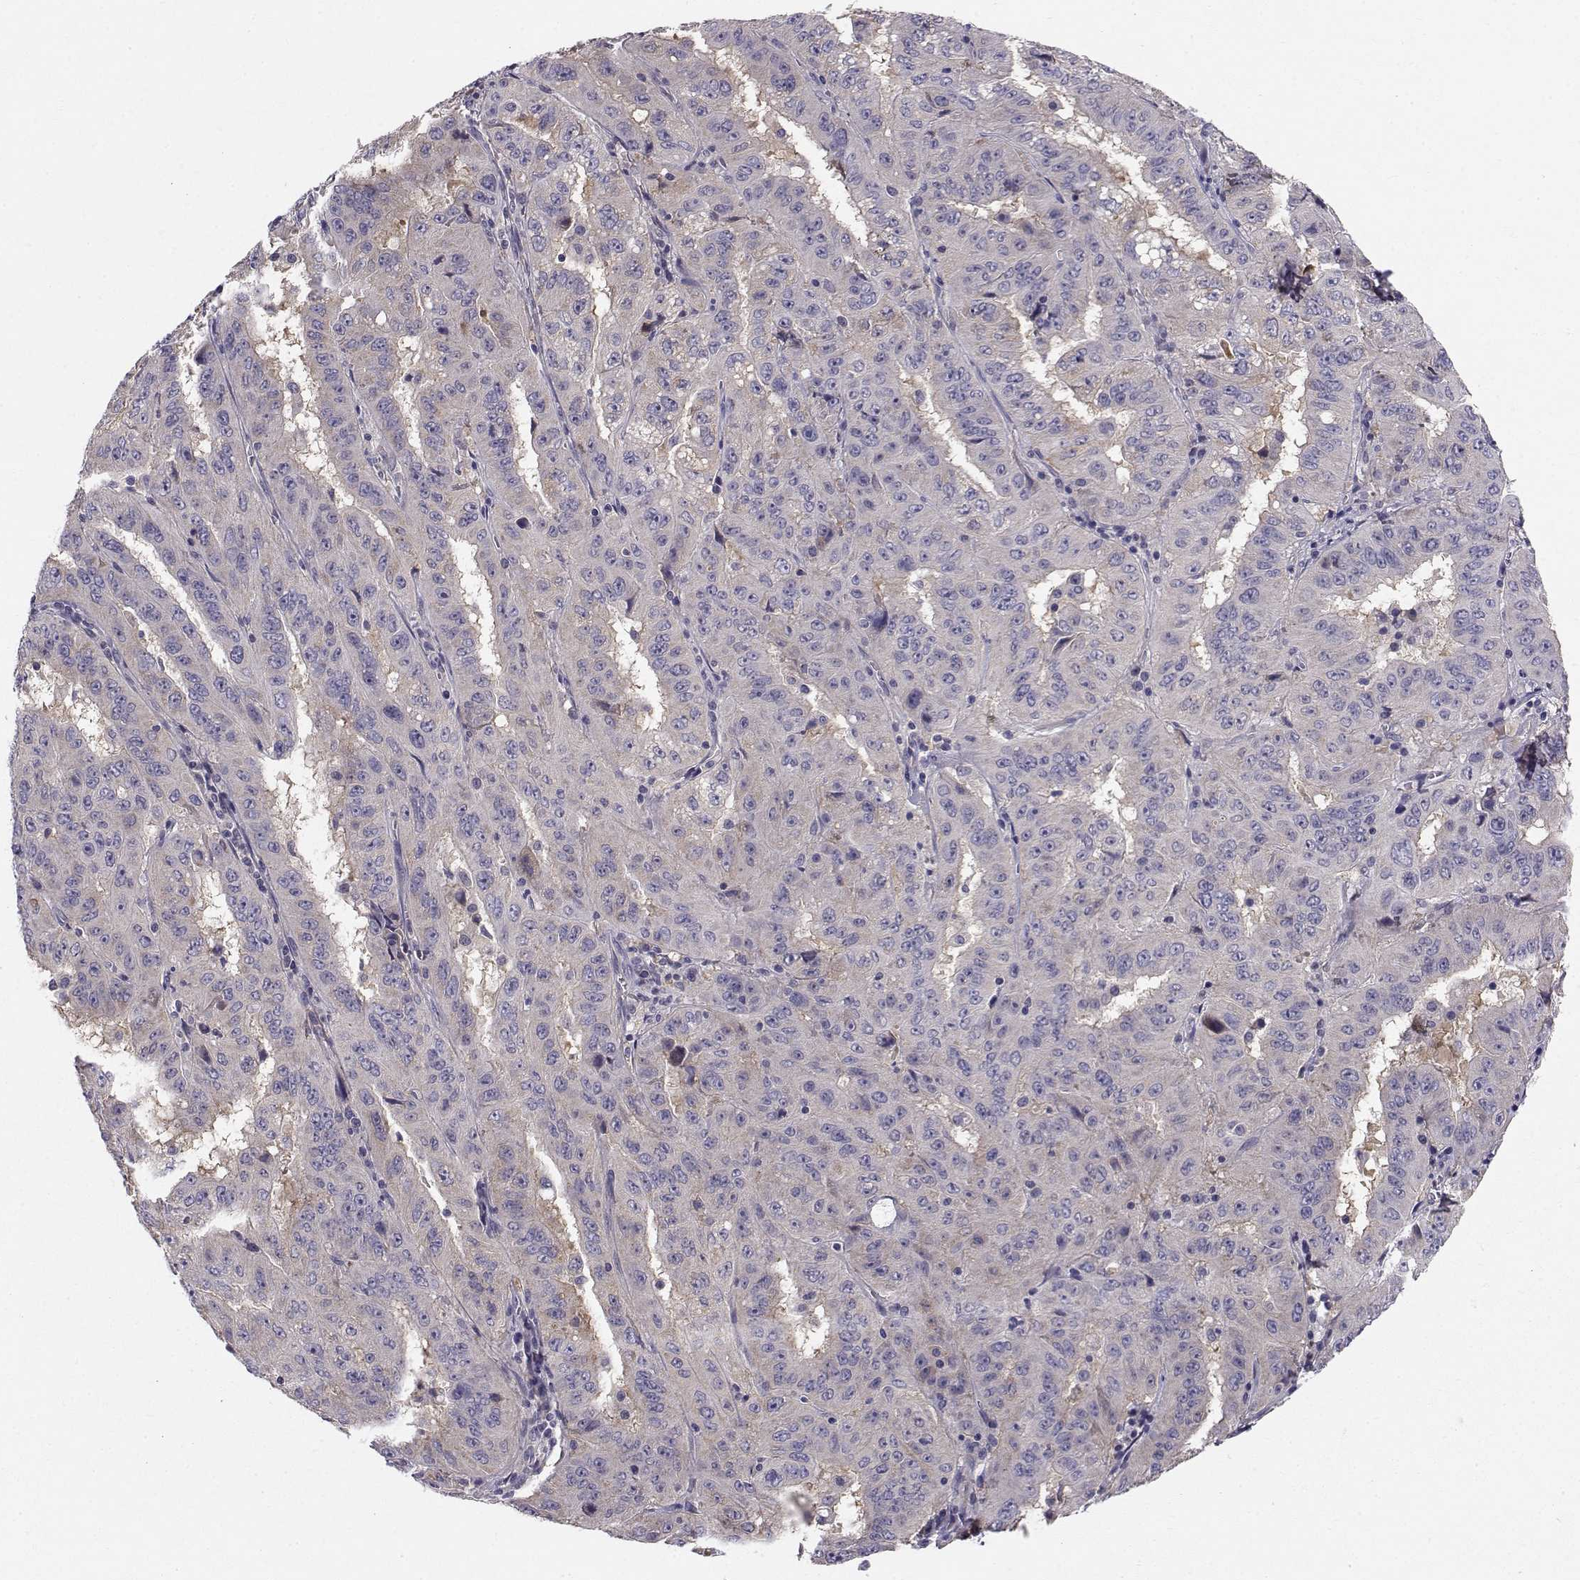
{"staining": {"intensity": "negative", "quantity": "none", "location": "none"}, "tissue": "pancreatic cancer", "cell_type": "Tumor cells", "image_type": "cancer", "snomed": [{"axis": "morphology", "description": "Adenocarcinoma, NOS"}, {"axis": "topography", "description": "Pancreas"}], "caption": "Immunohistochemistry (IHC) image of neoplastic tissue: pancreatic cancer (adenocarcinoma) stained with DAB (3,3'-diaminobenzidine) demonstrates no significant protein expression in tumor cells.", "gene": "PEX5L", "patient": {"sex": "male", "age": 63}}